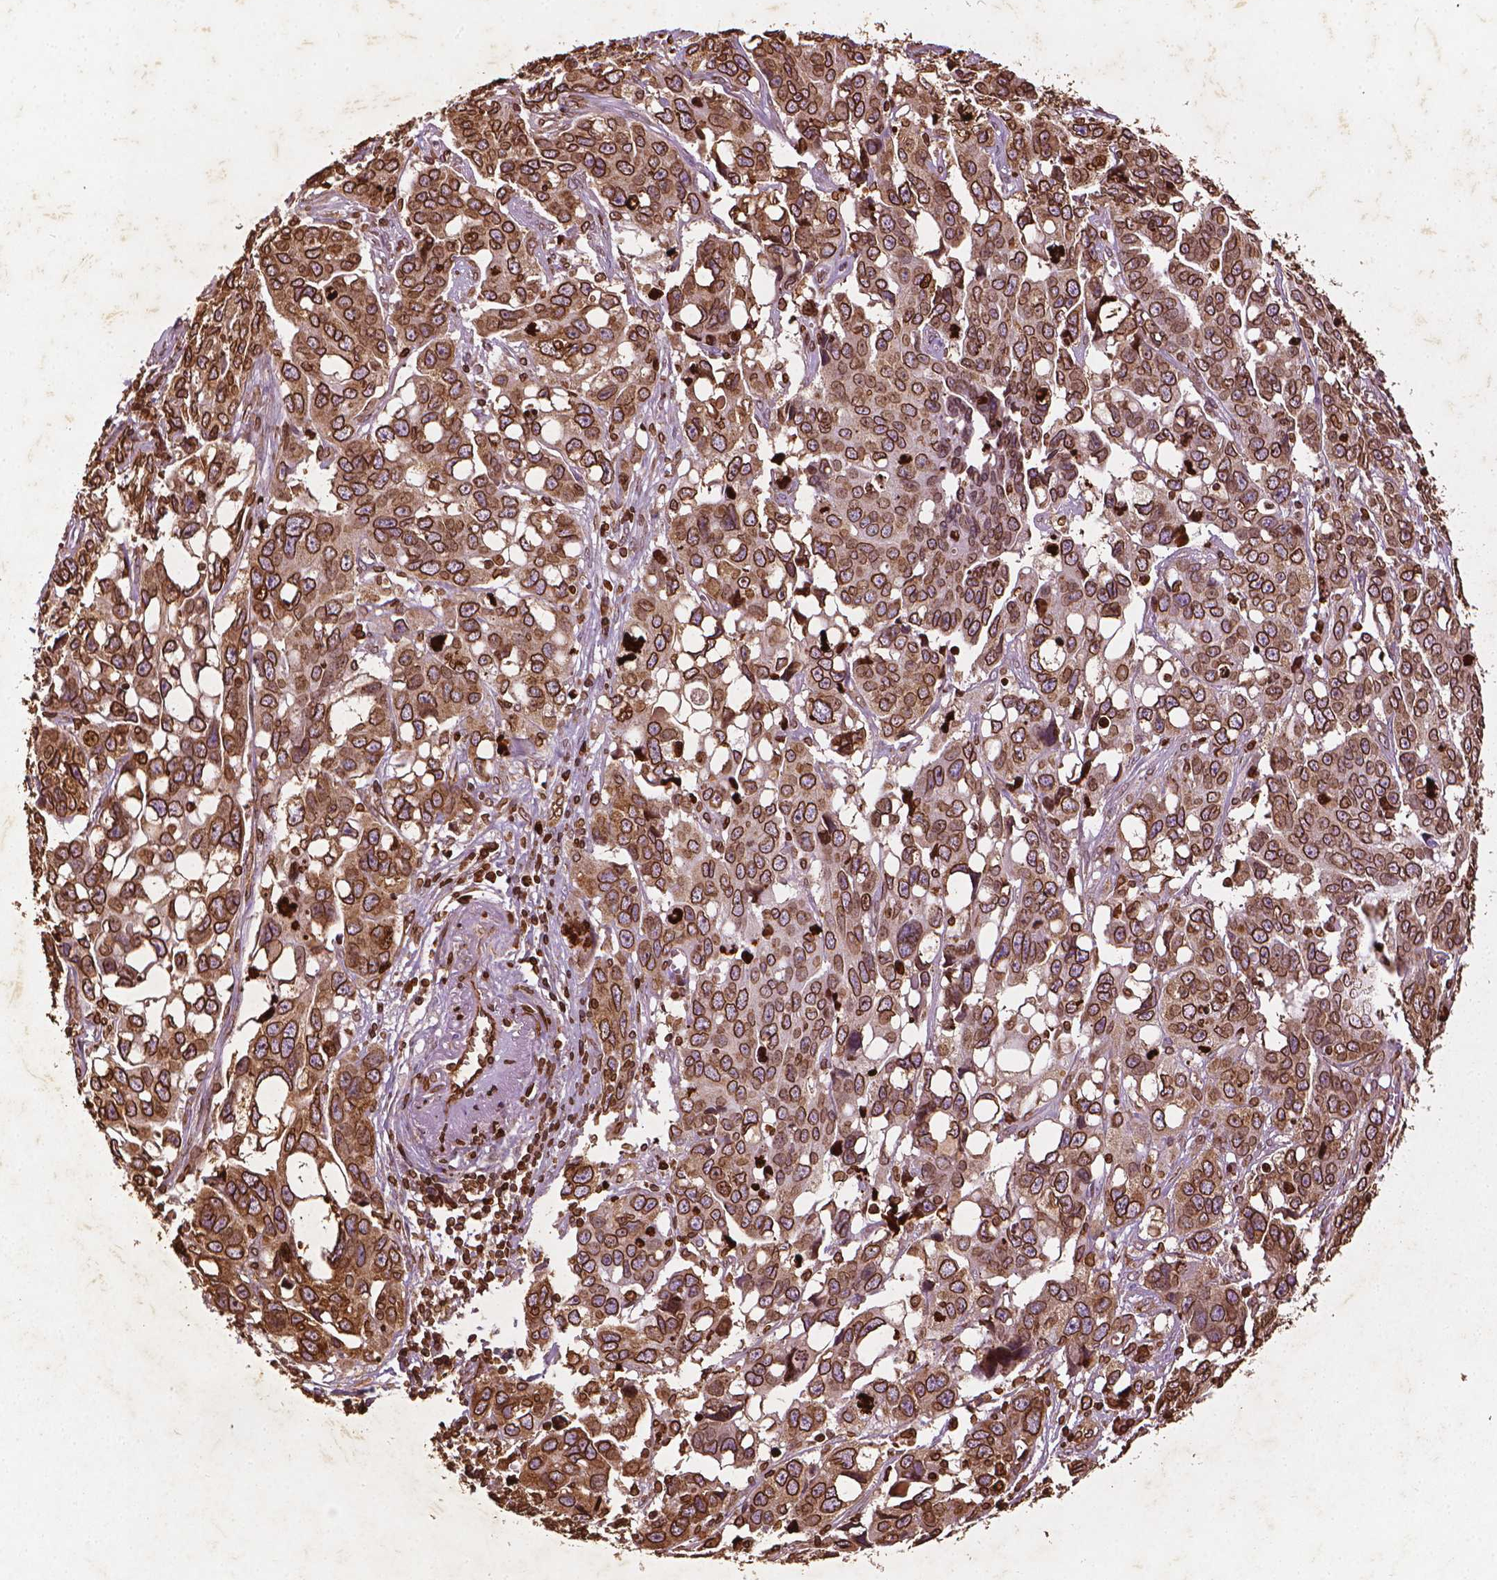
{"staining": {"intensity": "strong", "quantity": ">75%", "location": "cytoplasmic/membranous,nuclear"}, "tissue": "ovarian cancer", "cell_type": "Tumor cells", "image_type": "cancer", "snomed": [{"axis": "morphology", "description": "Carcinoma, endometroid"}, {"axis": "topography", "description": "Ovary"}], "caption": "A photomicrograph showing strong cytoplasmic/membranous and nuclear positivity in about >75% of tumor cells in ovarian cancer, as visualized by brown immunohistochemical staining.", "gene": "LMNB1", "patient": {"sex": "female", "age": 78}}